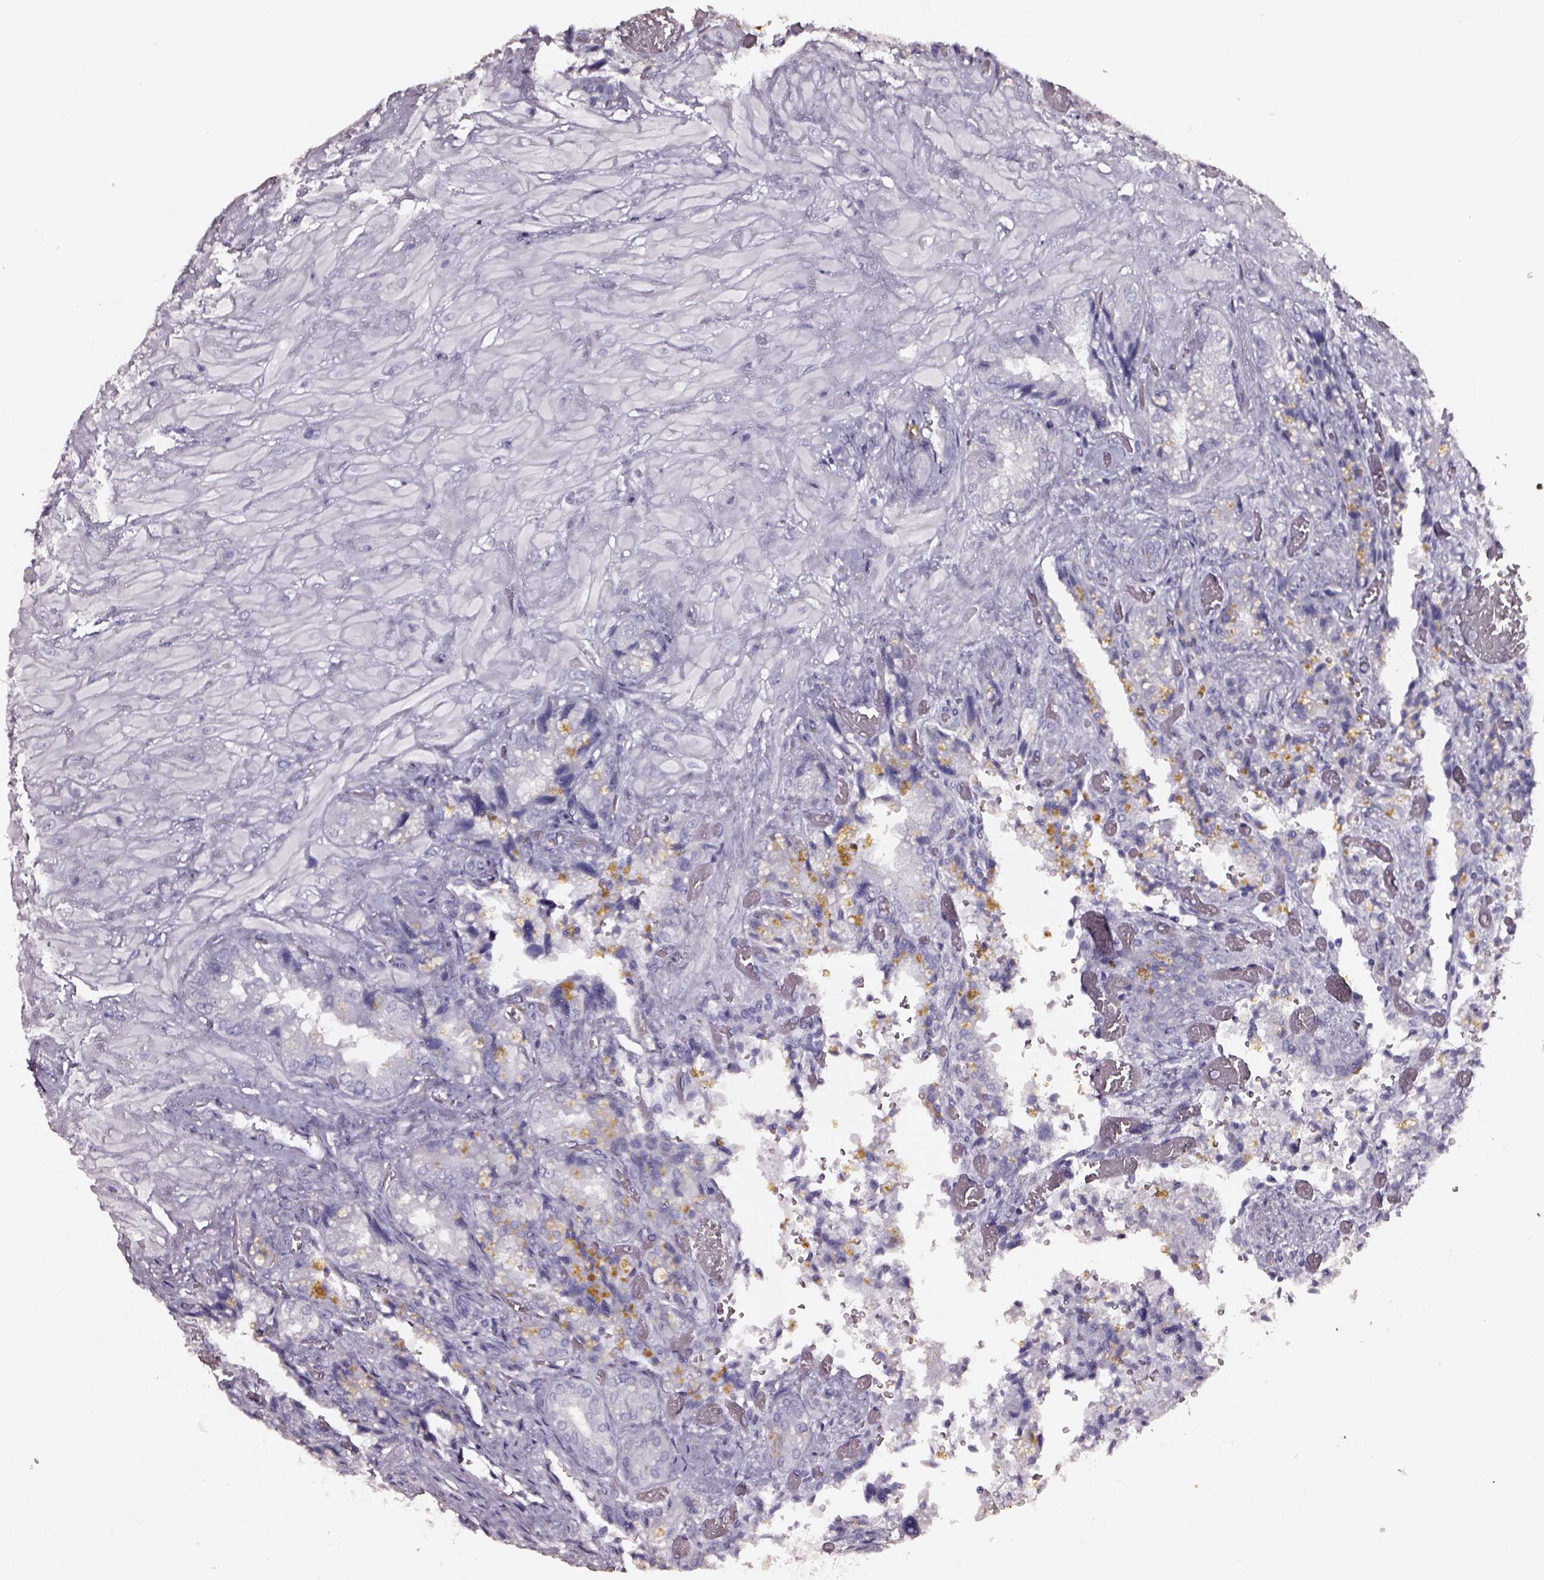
{"staining": {"intensity": "negative", "quantity": "none", "location": "none"}, "tissue": "seminal vesicle", "cell_type": "Glandular cells", "image_type": "normal", "snomed": [{"axis": "morphology", "description": "Normal tissue, NOS"}, {"axis": "topography", "description": "Seminal veicle"}], "caption": "The image exhibits no staining of glandular cells in unremarkable seminal vesicle. (IHC, brightfield microscopy, high magnification).", "gene": "DPEP1", "patient": {"sex": "male", "age": 57}}